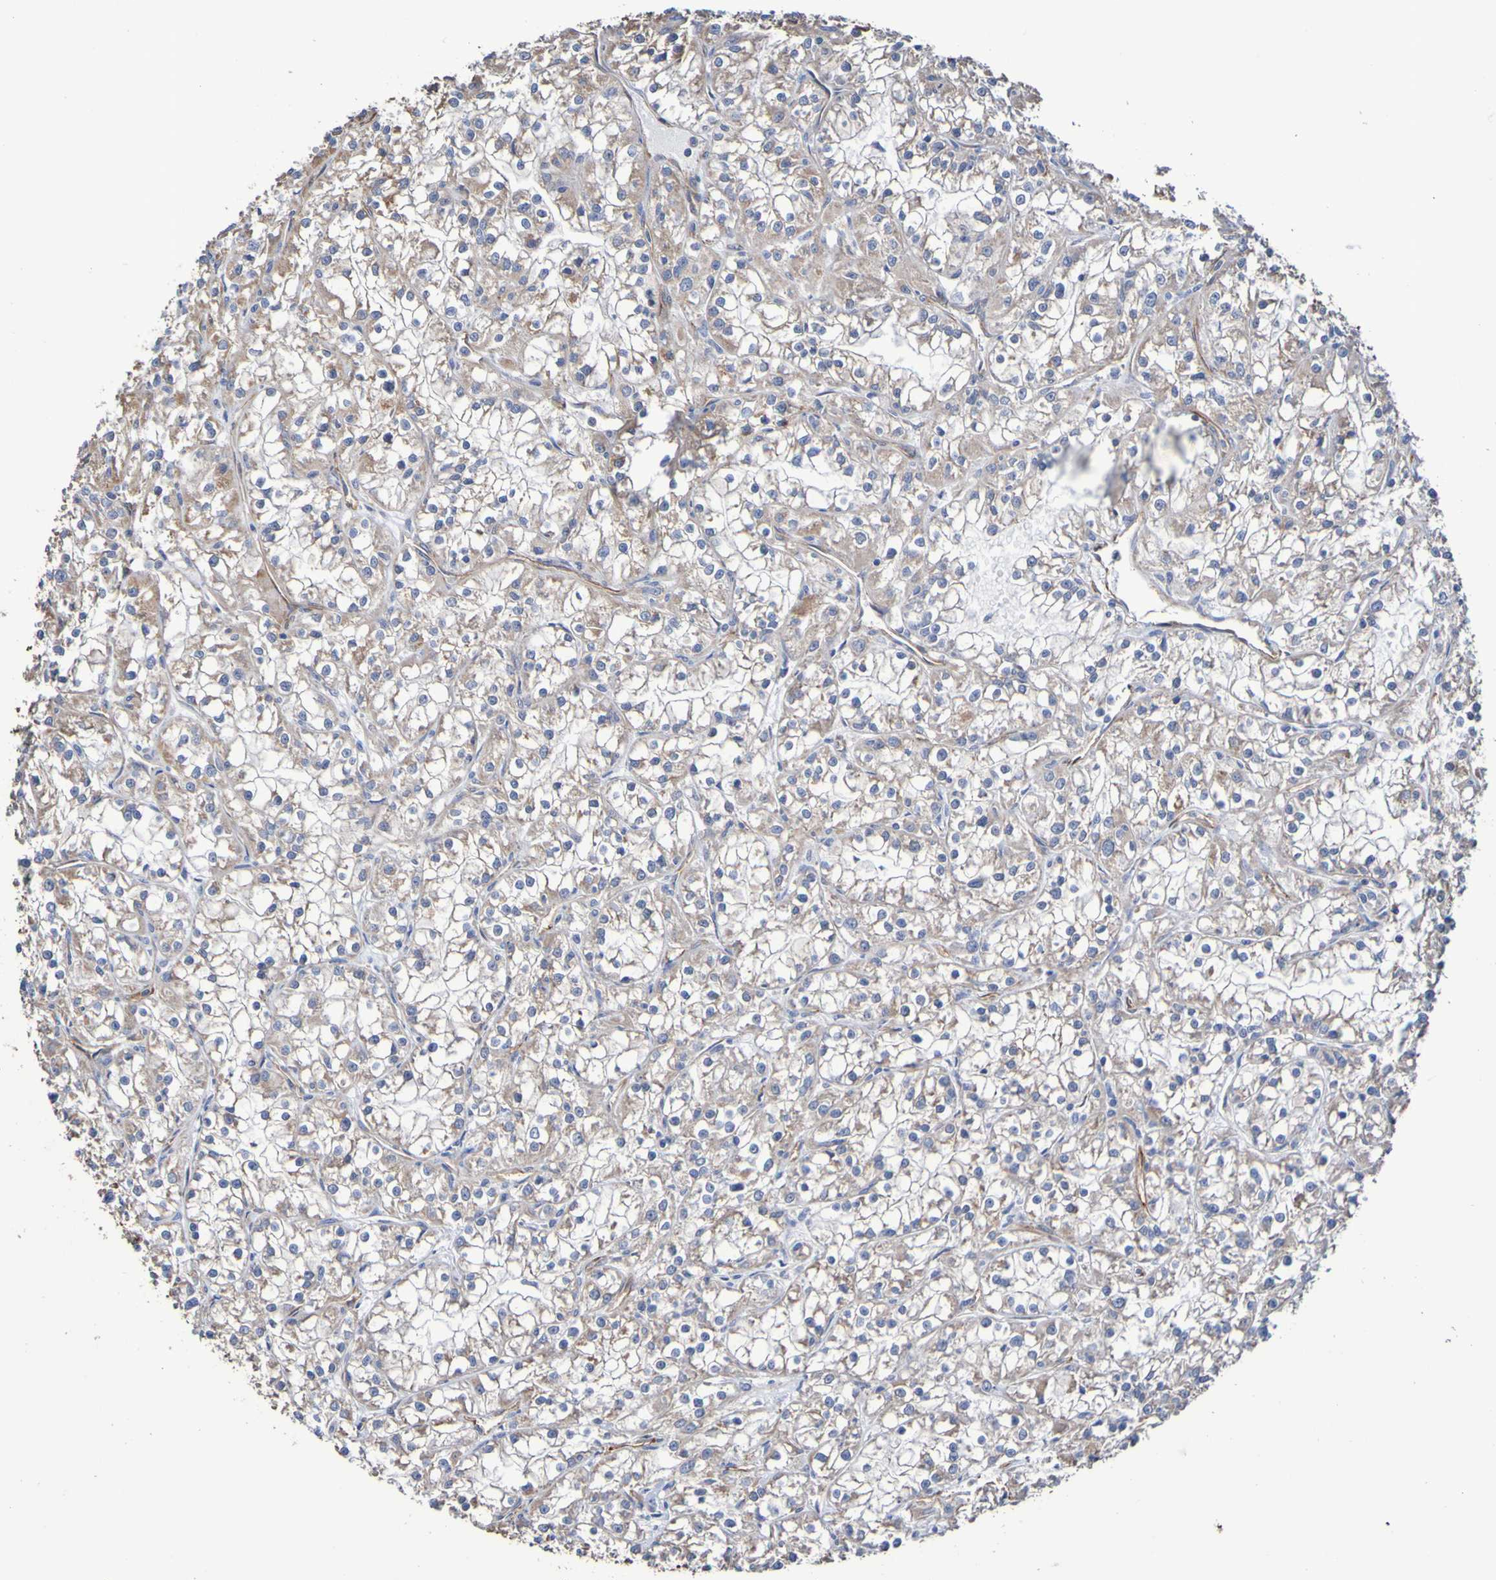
{"staining": {"intensity": "weak", "quantity": "25%-75%", "location": "cytoplasmic/membranous"}, "tissue": "renal cancer", "cell_type": "Tumor cells", "image_type": "cancer", "snomed": [{"axis": "morphology", "description": "Adenocarcinoma, NOS"}, {"axis": "topography", "description": "Kidney"}], "caption": "Immunohistochemistry (IHC) of renal cancer (adenocarcinoma) reveals low levels of weak cytoplasmic/membranous expression in approximately 25%-75% of tumor cells.", "gene": "ELMOD3", "patient": {"sex": "female", "age": 52}}